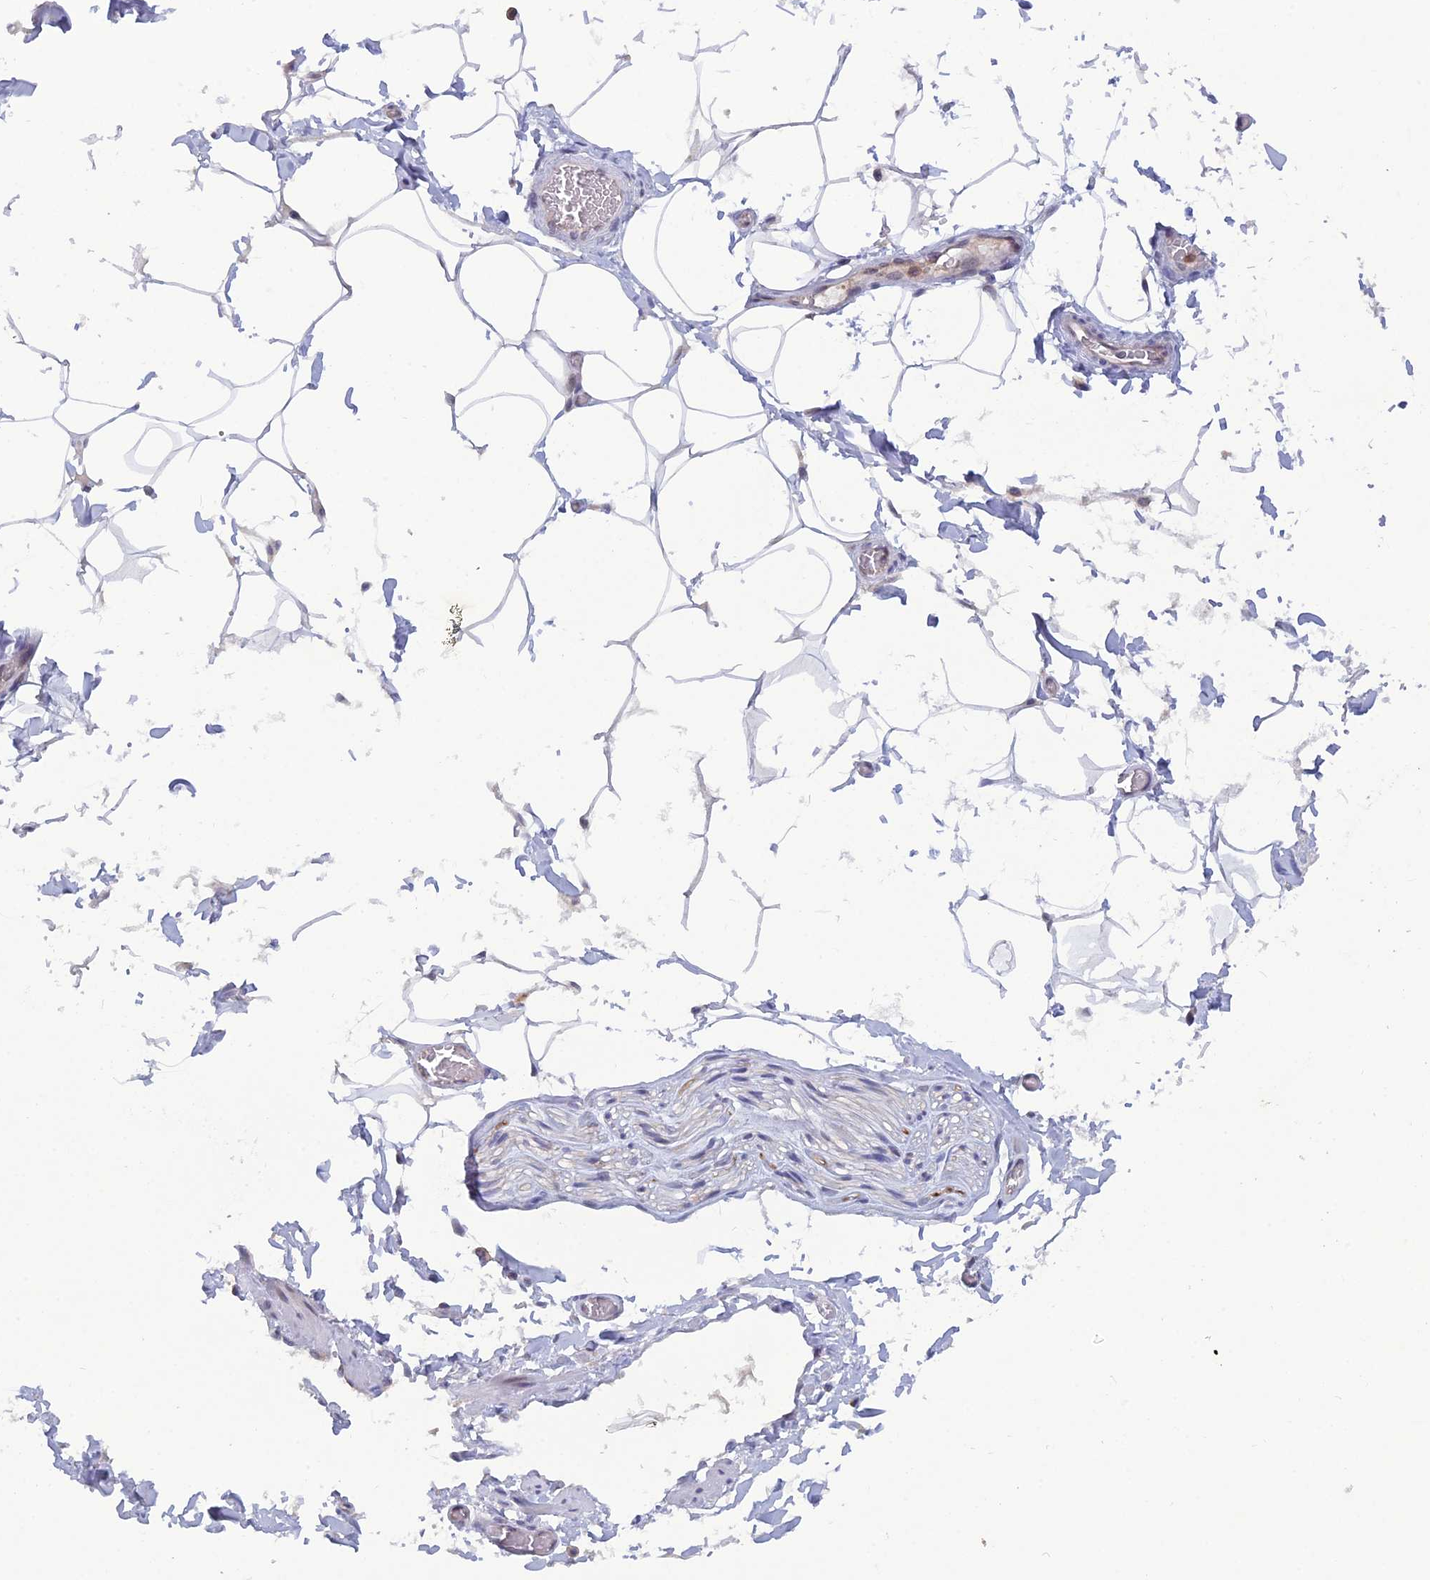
{"staining": {"intensity": "negative", "quantity": "none", "location": "none"}, "tissue": "adipose tissue", "cell_type": "Adipocytes", "image_type": "normal", "snomed": [{"axis": "morphology", "description": "Normal tissue, NOS"}, {"axis": "topography", "description": "Soft tissue"}, {"axis": "topography", "description": "Adipose tissue"}, {"axis": "topography", "description": "Vascular tissue"}, {"axis": "topography", "description": "Peripheral nerve tissue"}], "caption": "Image shows no significant protein staining in adipocytes of benign adipose tissue.", "gene": "WDR46", "patient": {"sex": "male", "age": 46}}